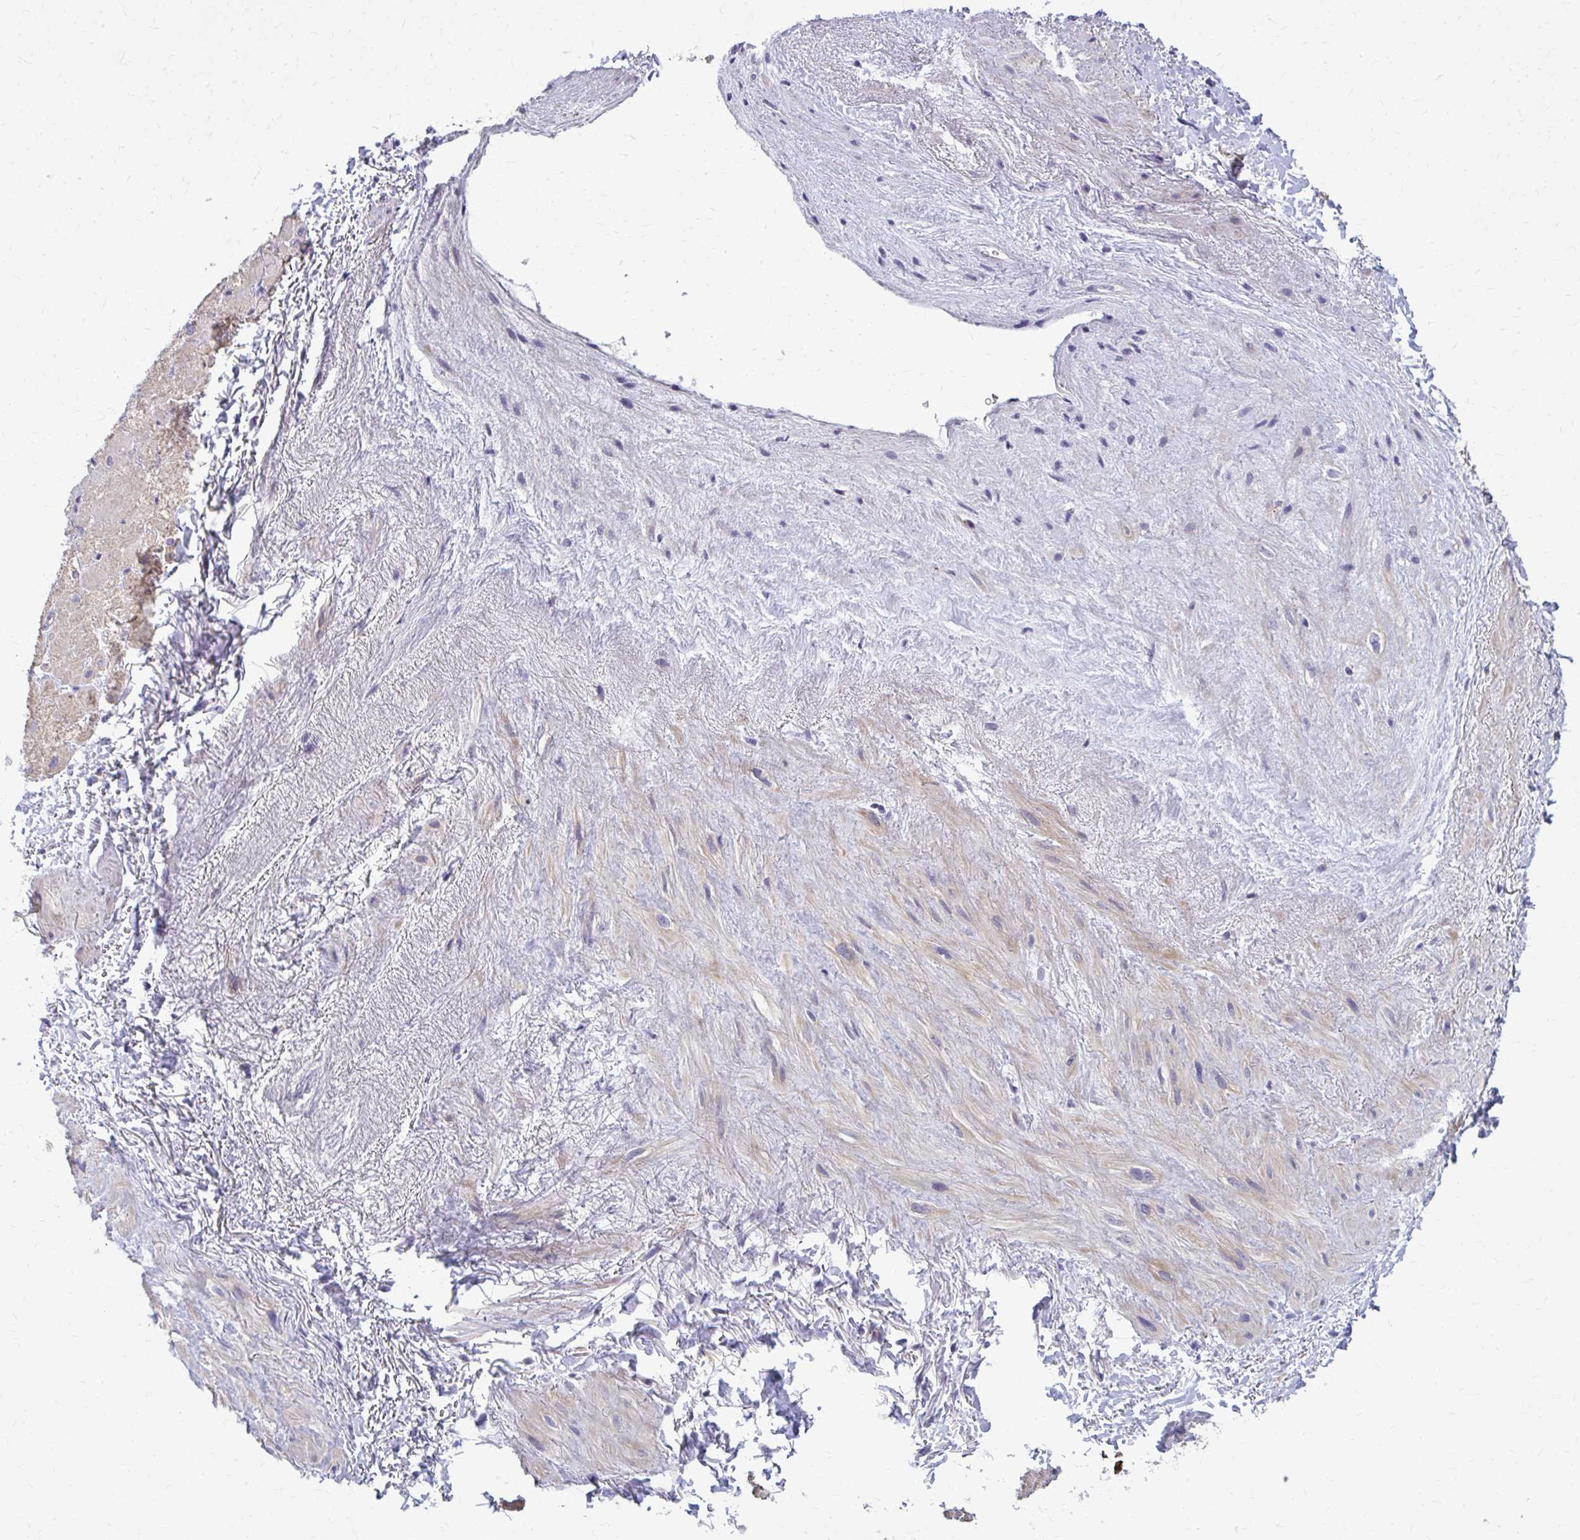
{"staining": {"intensity": "moderate", "quantity": "25%-75%", "location": "cytoplasmic/membranous"}, "tissue": "heart muscle", "cell_type": "Cardiomyocytes", "image_type": "normal", "snomed": [{"axis": "morphology", "description": "Normal tissue, NOS"}, {"axis": "topography", "description": "Heart"}], "caption": "Protein staining demonstrates moderate cytoplasmic/membranous expression in approximately 25%-75% of cardiomyocytes in normal heart muscle. (DAB IHC, brown staining for protein, blue staining for nuclei).", "gene": "MCRIP2", "patient": {"sex": "male", "age": 62}}